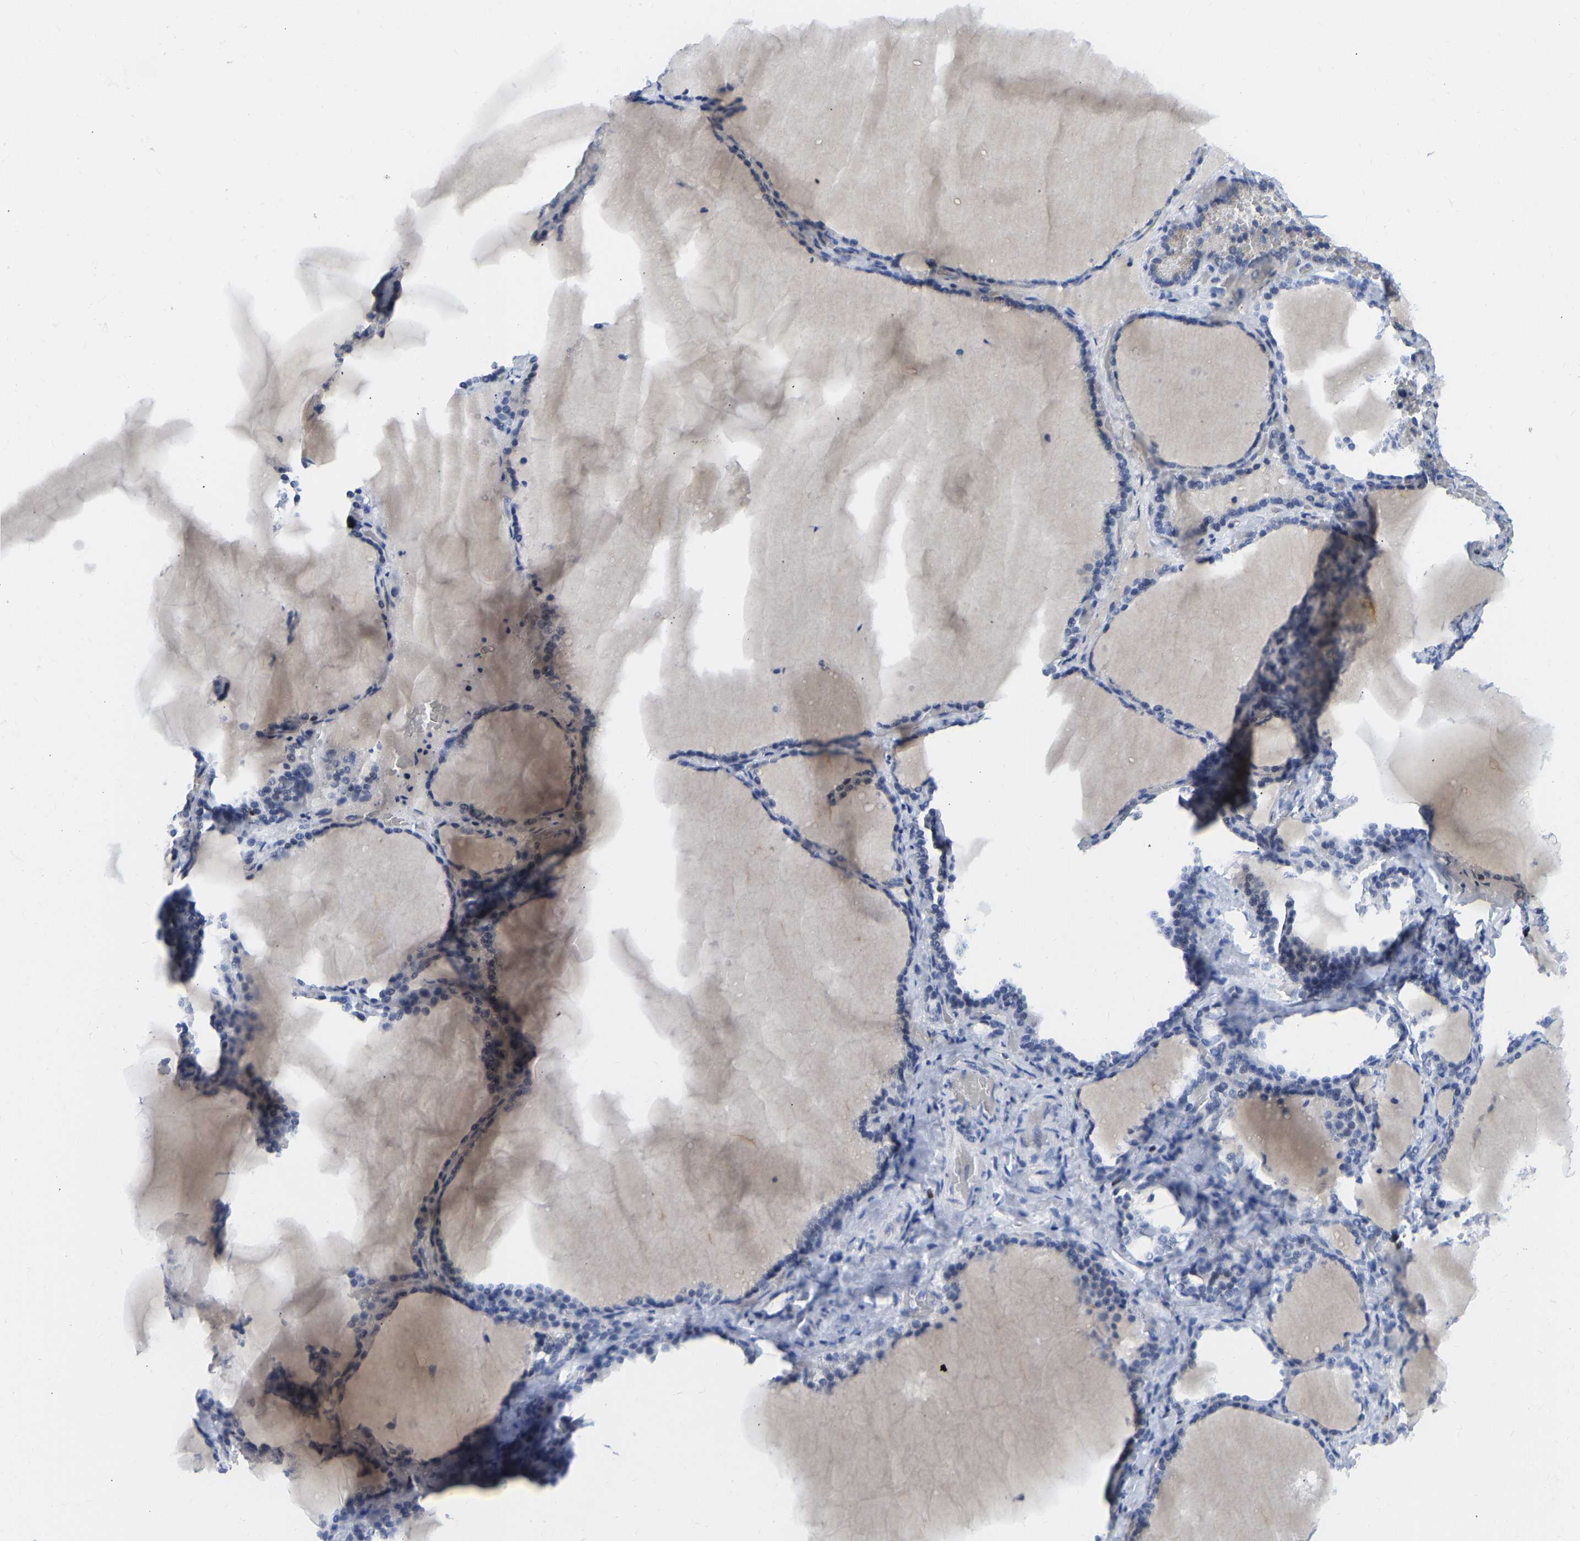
{"staining": {"intensity": "negative", "quantity": "none", "location": "none"}, "tissue": "thyroid gland", "cell_type": "Glandular cells", "image_type": "normal", "snomed": [{"axis": "morphology", "description": "Normal tissue, NOS"}, {"axis": "topography", "description": "Thyroid gland"}], "caption": "The photomicrograph displays no staining of glandular cells in benign thyroid gland. (Stains: DAB IHC with hematoxylin counter stain, Microscopy: brightfield microscopy at high magnification).", "gene": "TCF7", "patient": {"sex": "female", "age": 28}}